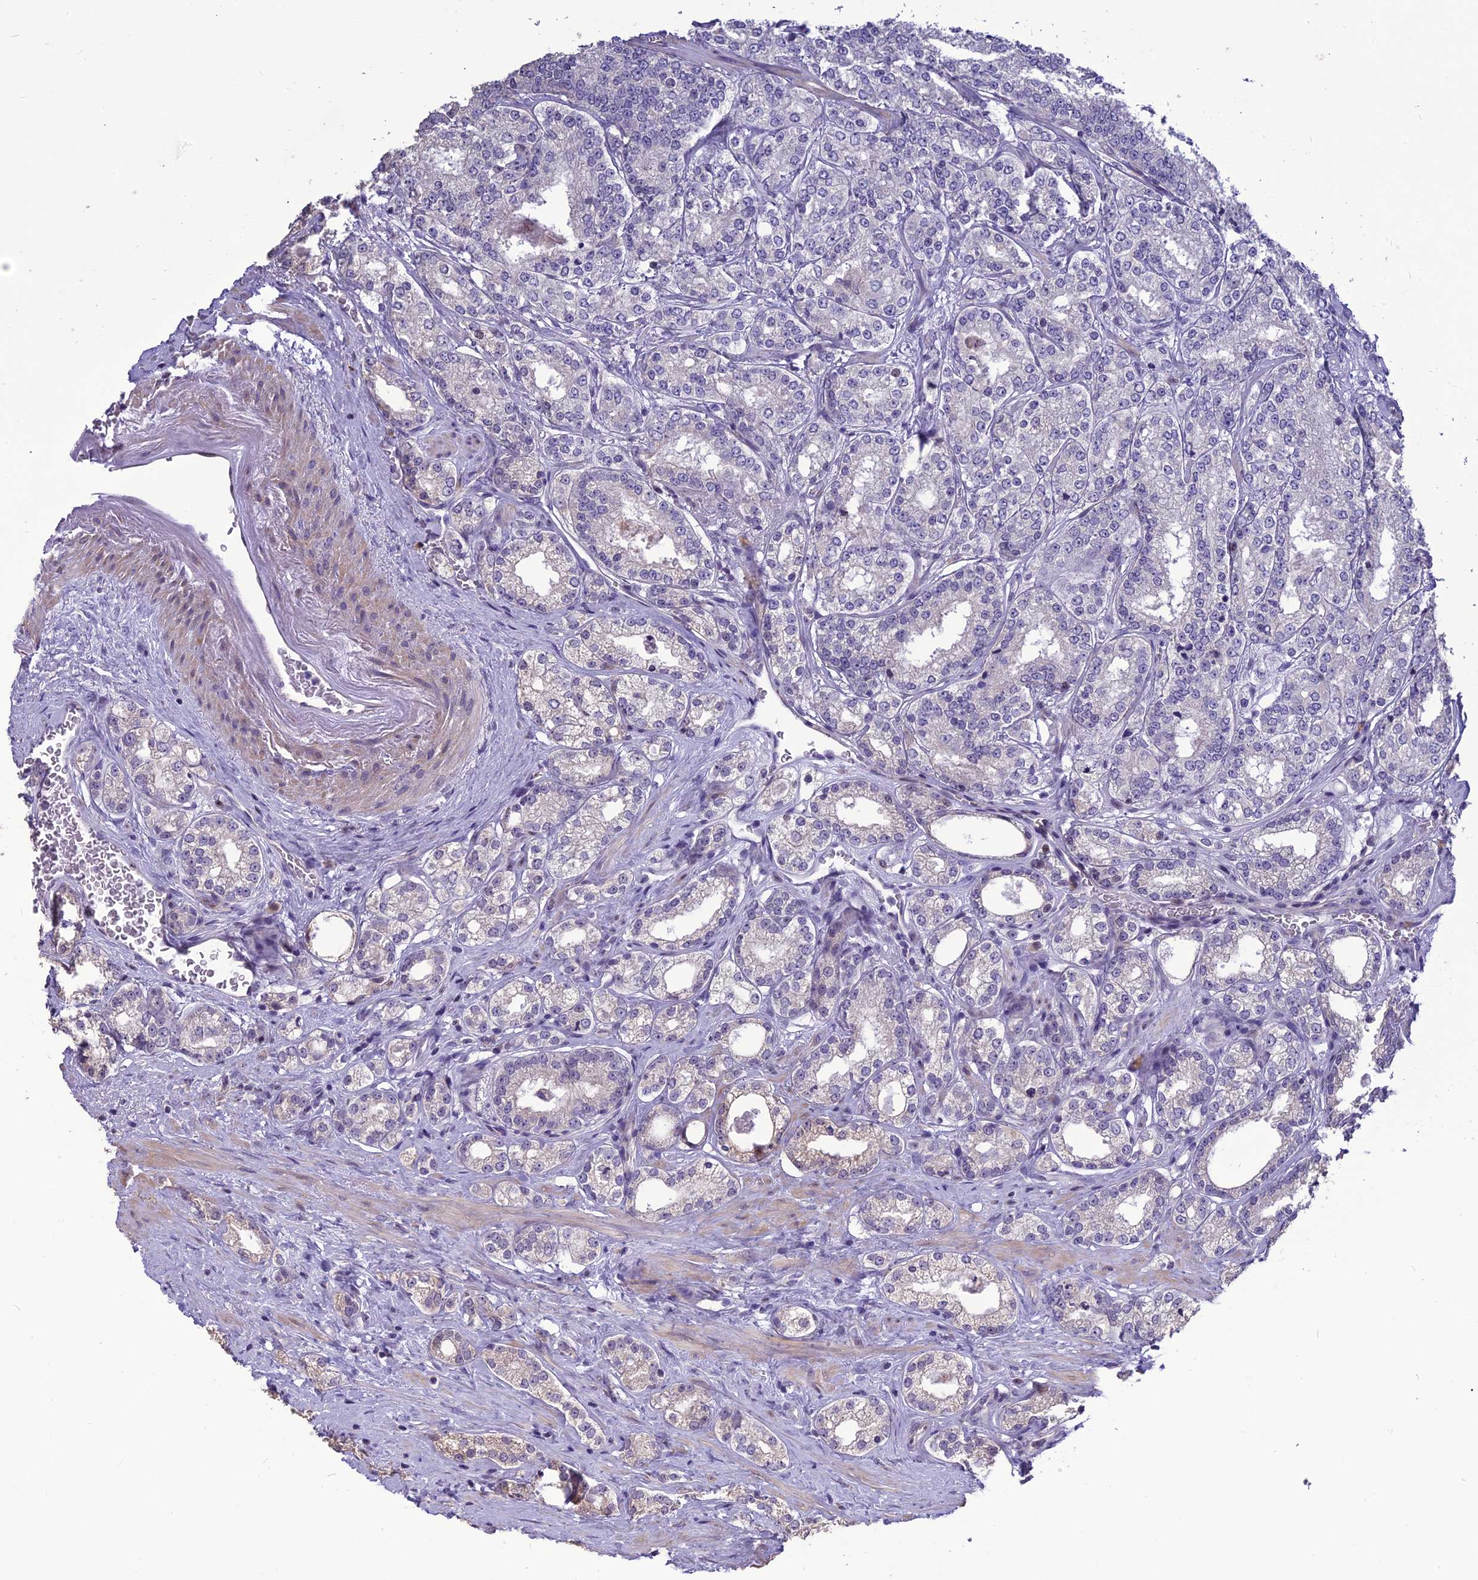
{"staining": {"intensity": "negative", "quantity": "none", "location": "none"}, "tissue": "prostate cancer", "cell_type": "Tumor cells", "image_type": "cancer", "snomed": [{"axis": "morphology", "description": "Normal tissue, NOS"}, {"axis": "morphology", "description": "Adenocarcinoma, High grade"}, {"axis": "topography", "description": "Prostate"}], "caption": "Prostate cancer (adenocarcinoma (high-grade)) stained for a protein using immunohistochemistry shows no staining tumor cells.", "gene": "SPG21", "patient": {"sex": "male", "age": 83}}